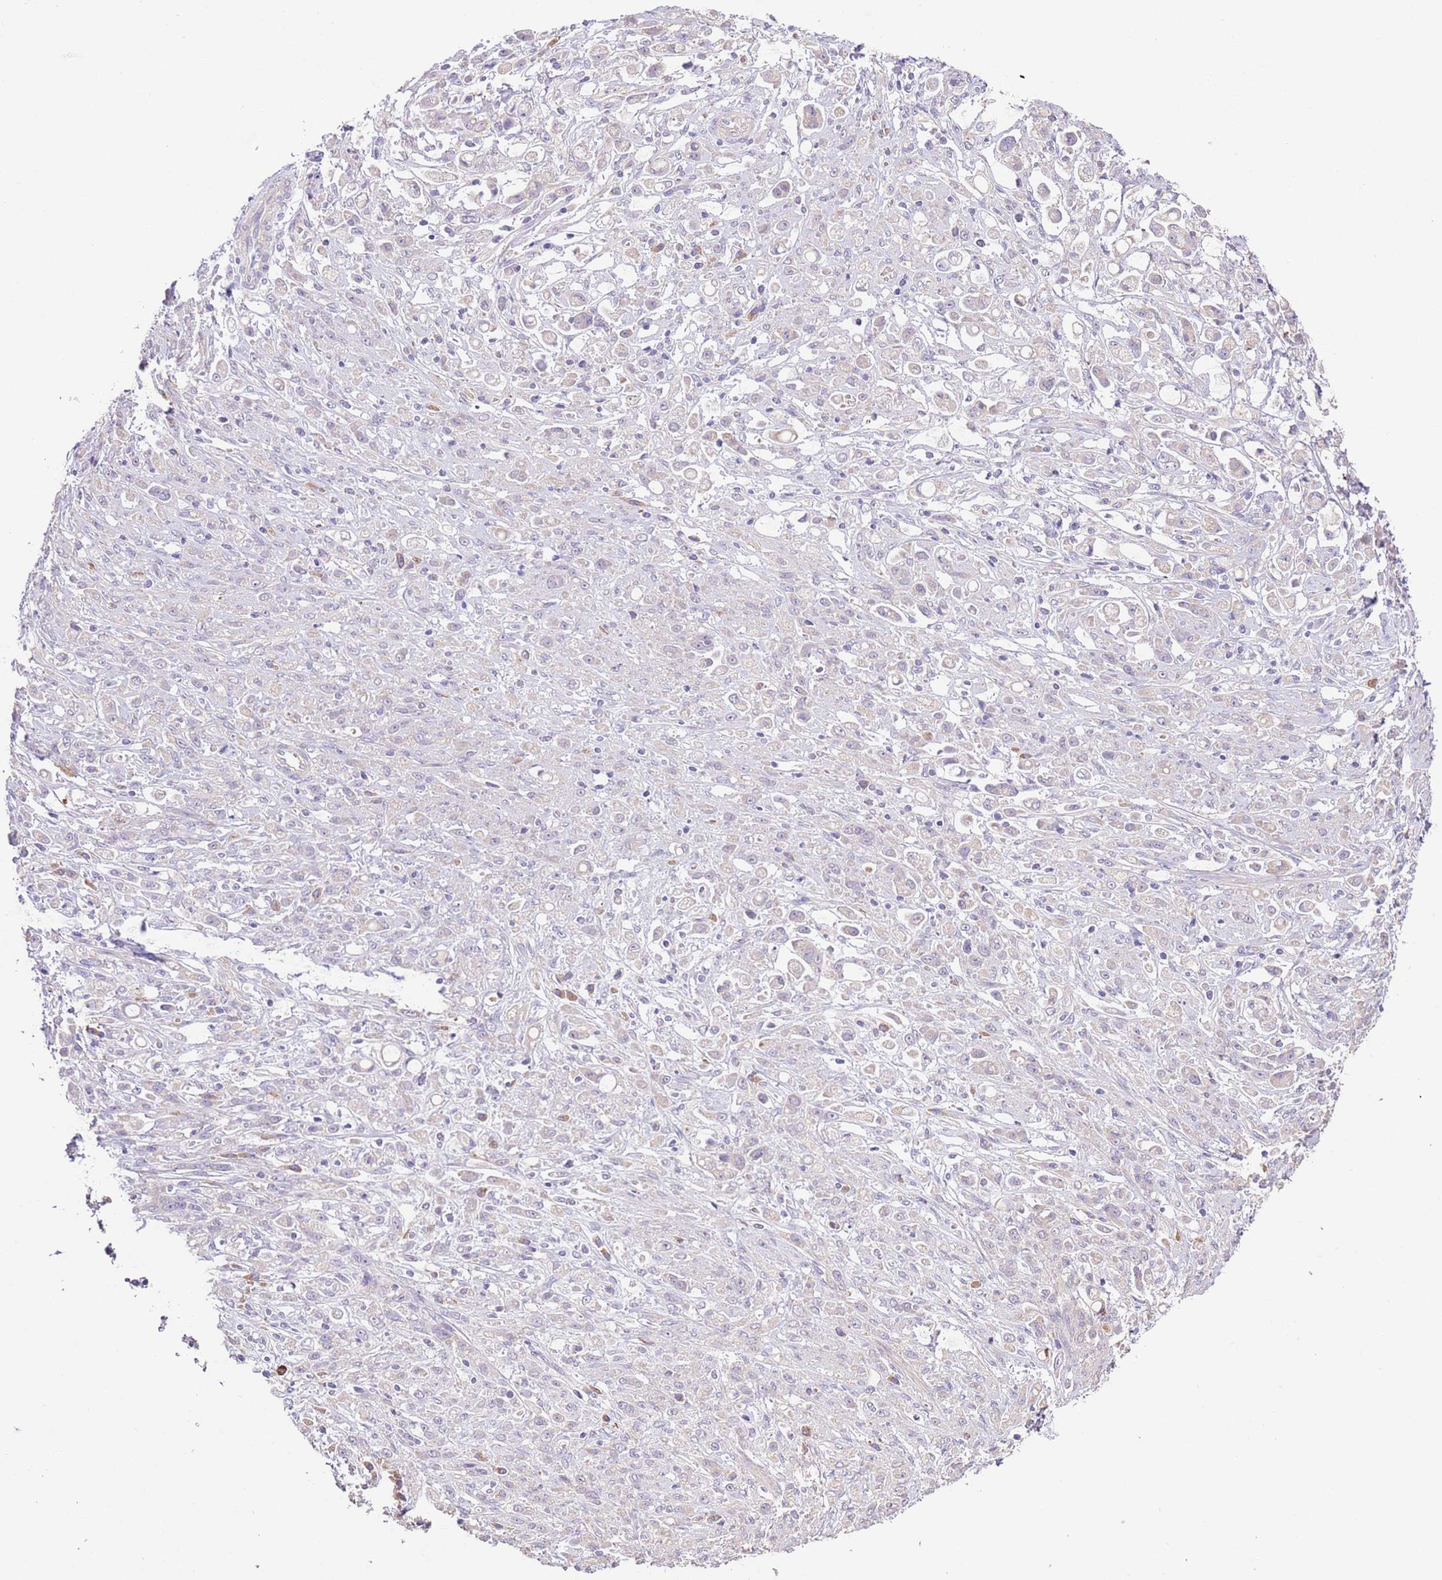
{"staining": {"intensity": "negative", "quantity": "none", "location": "none"}, "tissue": "stomach cancer", "cell_type": "Tumor cells", "image_type": "cancer", "snomed": [{"axis": "morphology", "description": "Adenocarcinoma, NOS"}, {"axis": "topography", "description": "Stomach"}], "caption": "Micrograph shows no significant protein positivity in tumor cells of stomach adenocarcinoma.", "gene": "ZNF658", "patient": {"sex": "female", "age": 60}}